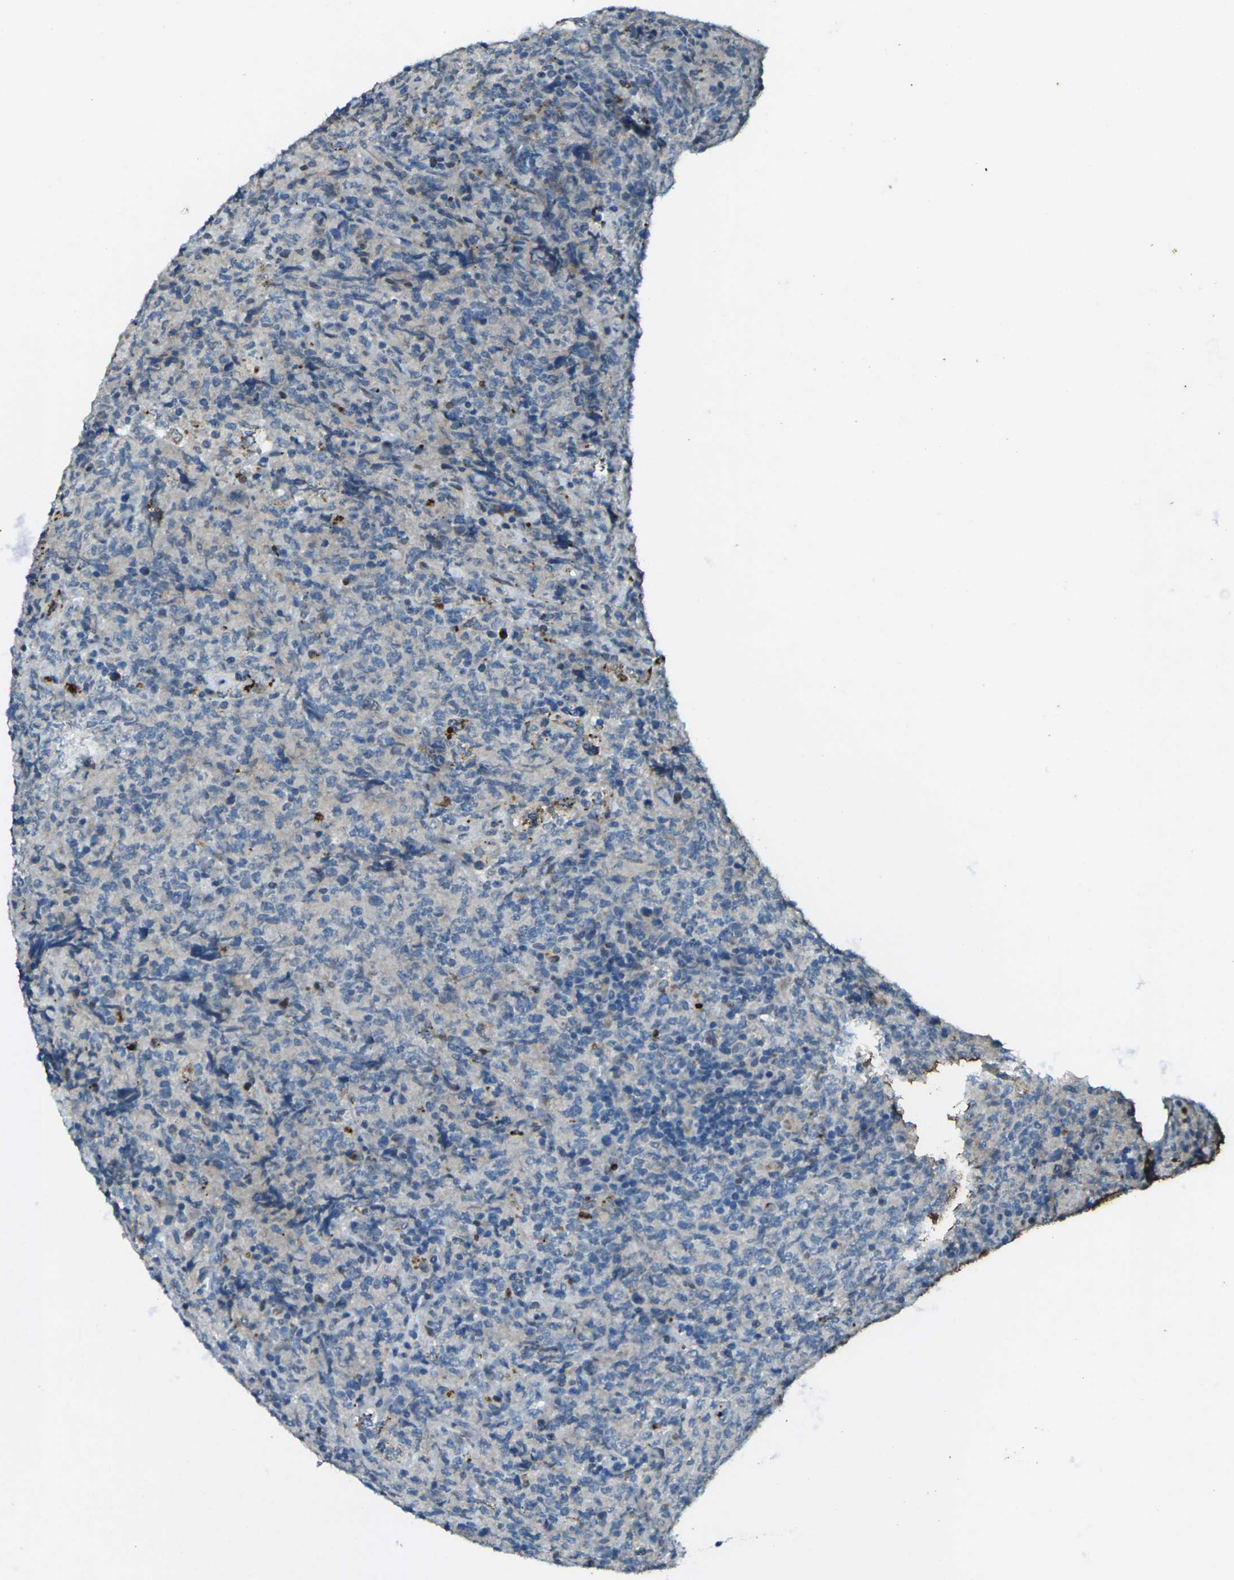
{"staining": {"intensity": "weak", "quantity": "<25%", "location": "nuclear"}, "tissue": "lymphoma", "cell_type": "Tumor cells", "image_type": "cancer", "snomed": [{"axis": "morphology", "description": "Malignant lymphoma, non-Hodgkin's type, High grade"}, {"axis": "topography", "description": "Tonsil"}], "caption": "Tumor cells show no significant staining in malignant lymphoma, non-Hodgkin's type (high-grade).", "gene": "SIGLEC14", "patient": {"sex": "female", "age": 36}}